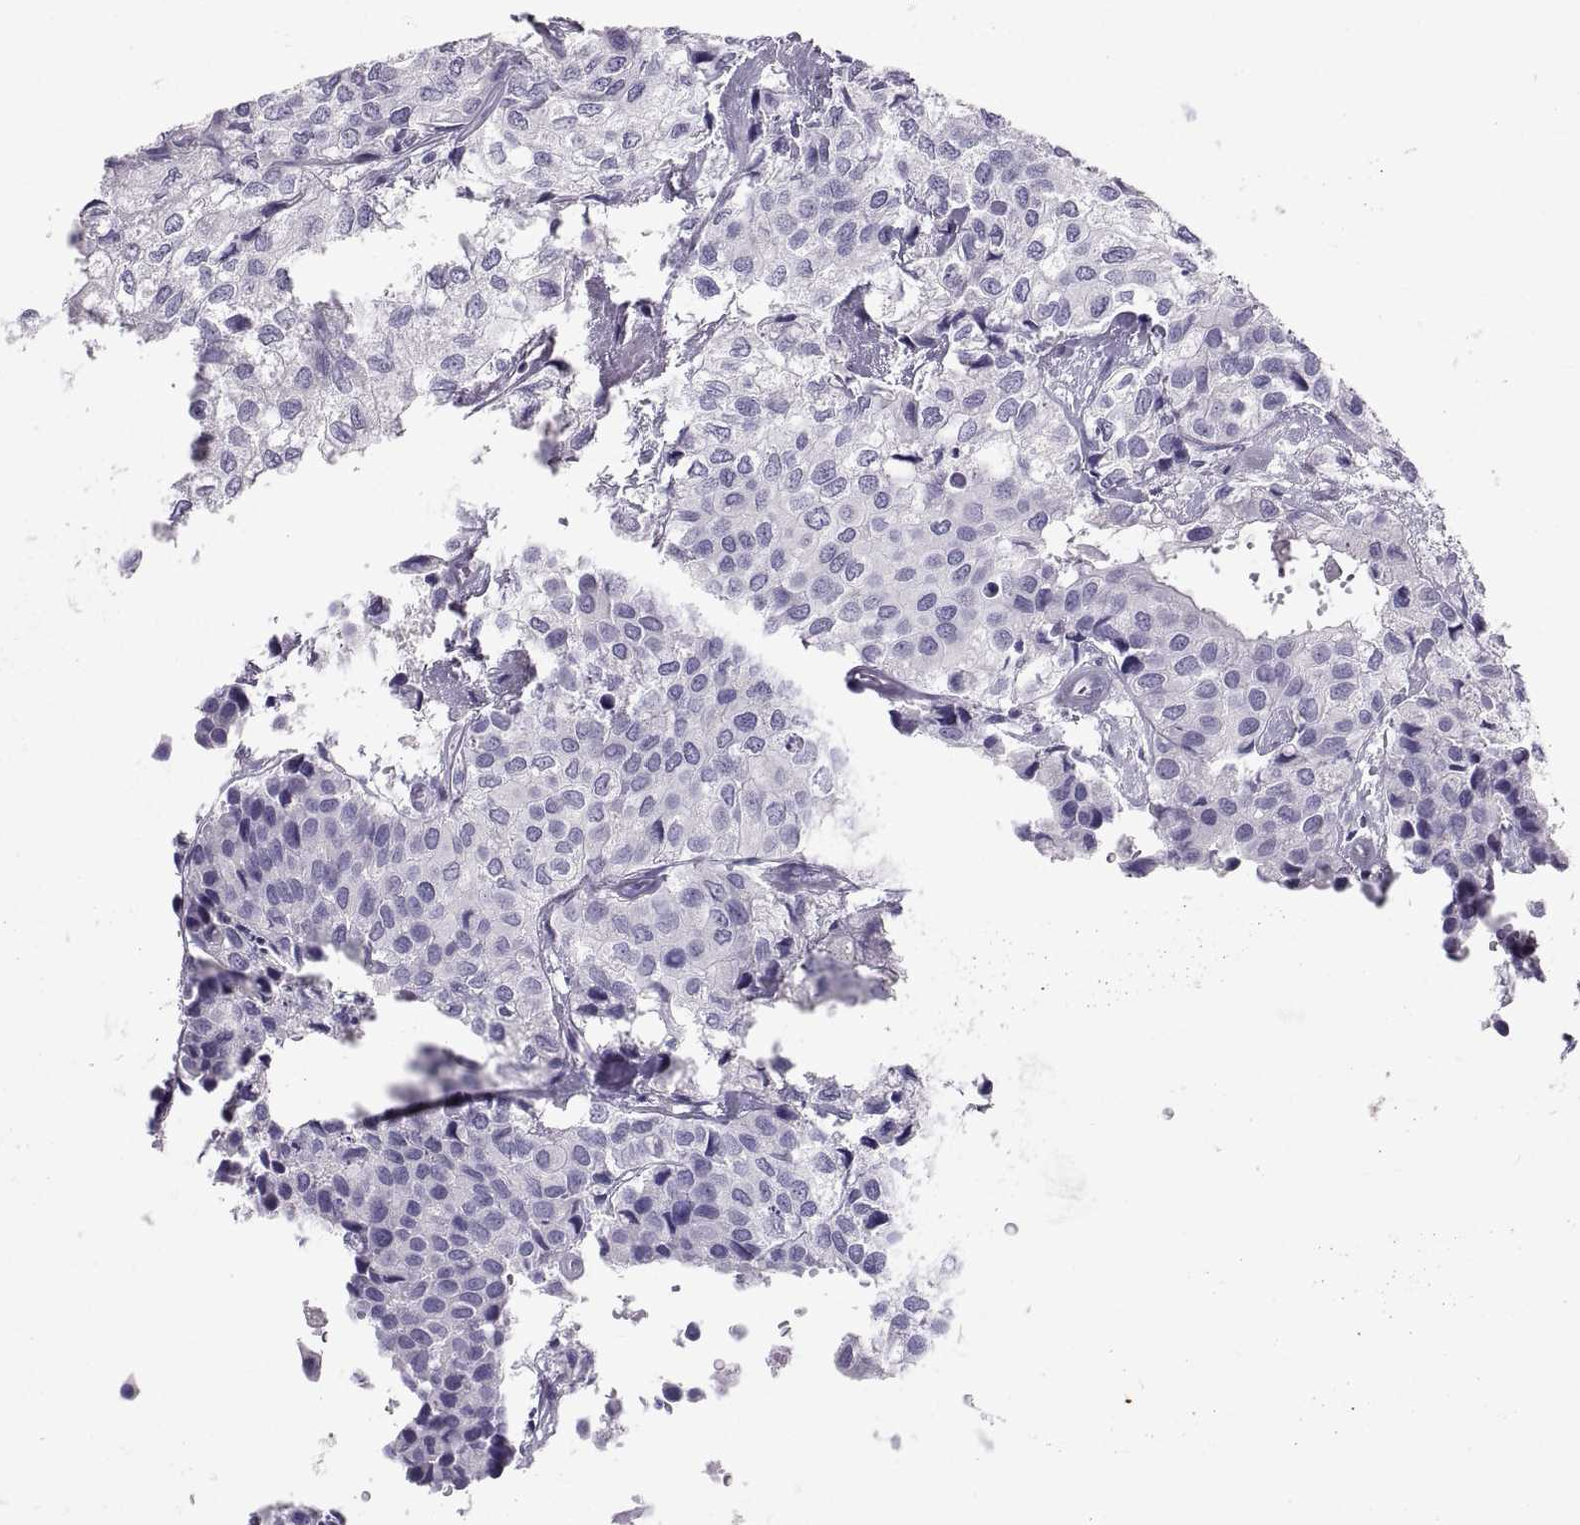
{"staining": {"intensity": "negative", "quantity": "none", "location": "none"}, "tissue": "urothelial cancer", "cell_type": "Tumor cells", "image_type": "cancer", "snomed": [{"axis": "morphology", "description": "Urothelial carcinoma, High grade"}, {"axis": "topography", "description": "Urinary bladder"}], "caption": "This is an immunohistochemistry photomicrograph of urothelial cancer. There is no expression in tumor cells.", "gene": "PCSK1N", "patient": {"sex": "male", "age": 73}}